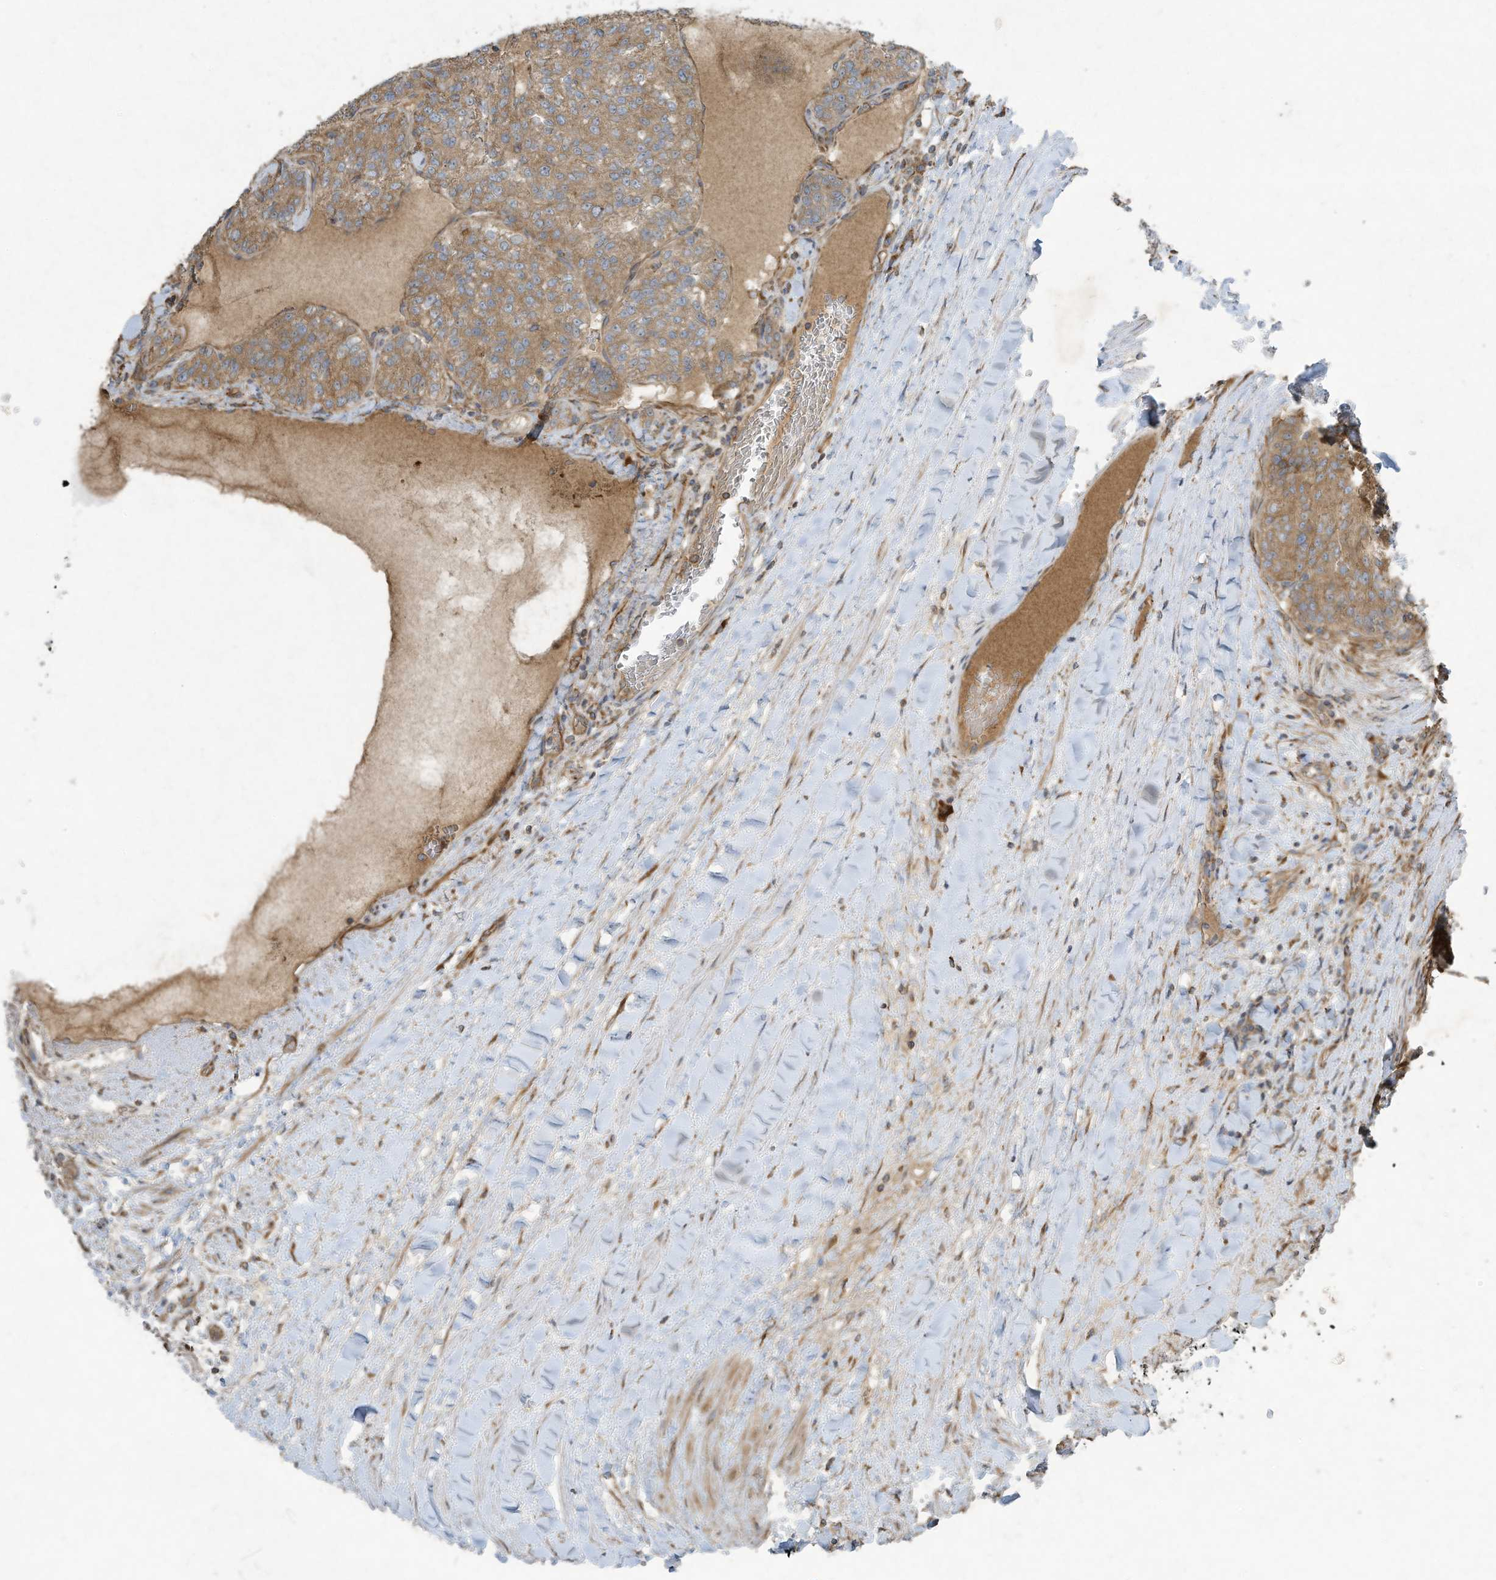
{"staining": {"intensity": "moderate", "quantity": ">75%", "location": "cytoplasmic/membranous"}, "tissue": "renal cancer", "cell_type": "Tumor cells", "image_type": "cancer", "snomed": [{"axis": "morphology", "description": "Adenocarcinoma, NOS"}, {"axis": "topography", "description": "Kidney"}], "caption": "This is a photomicrograph of immunohistochemistry (IHC) staining of renal adenocarcinoma, which shows moderate staining in the cytoplasmic/membranous of tumor cells.", "gene": "SYNJ2", "patient": {"sex": "female", "age": 63}}